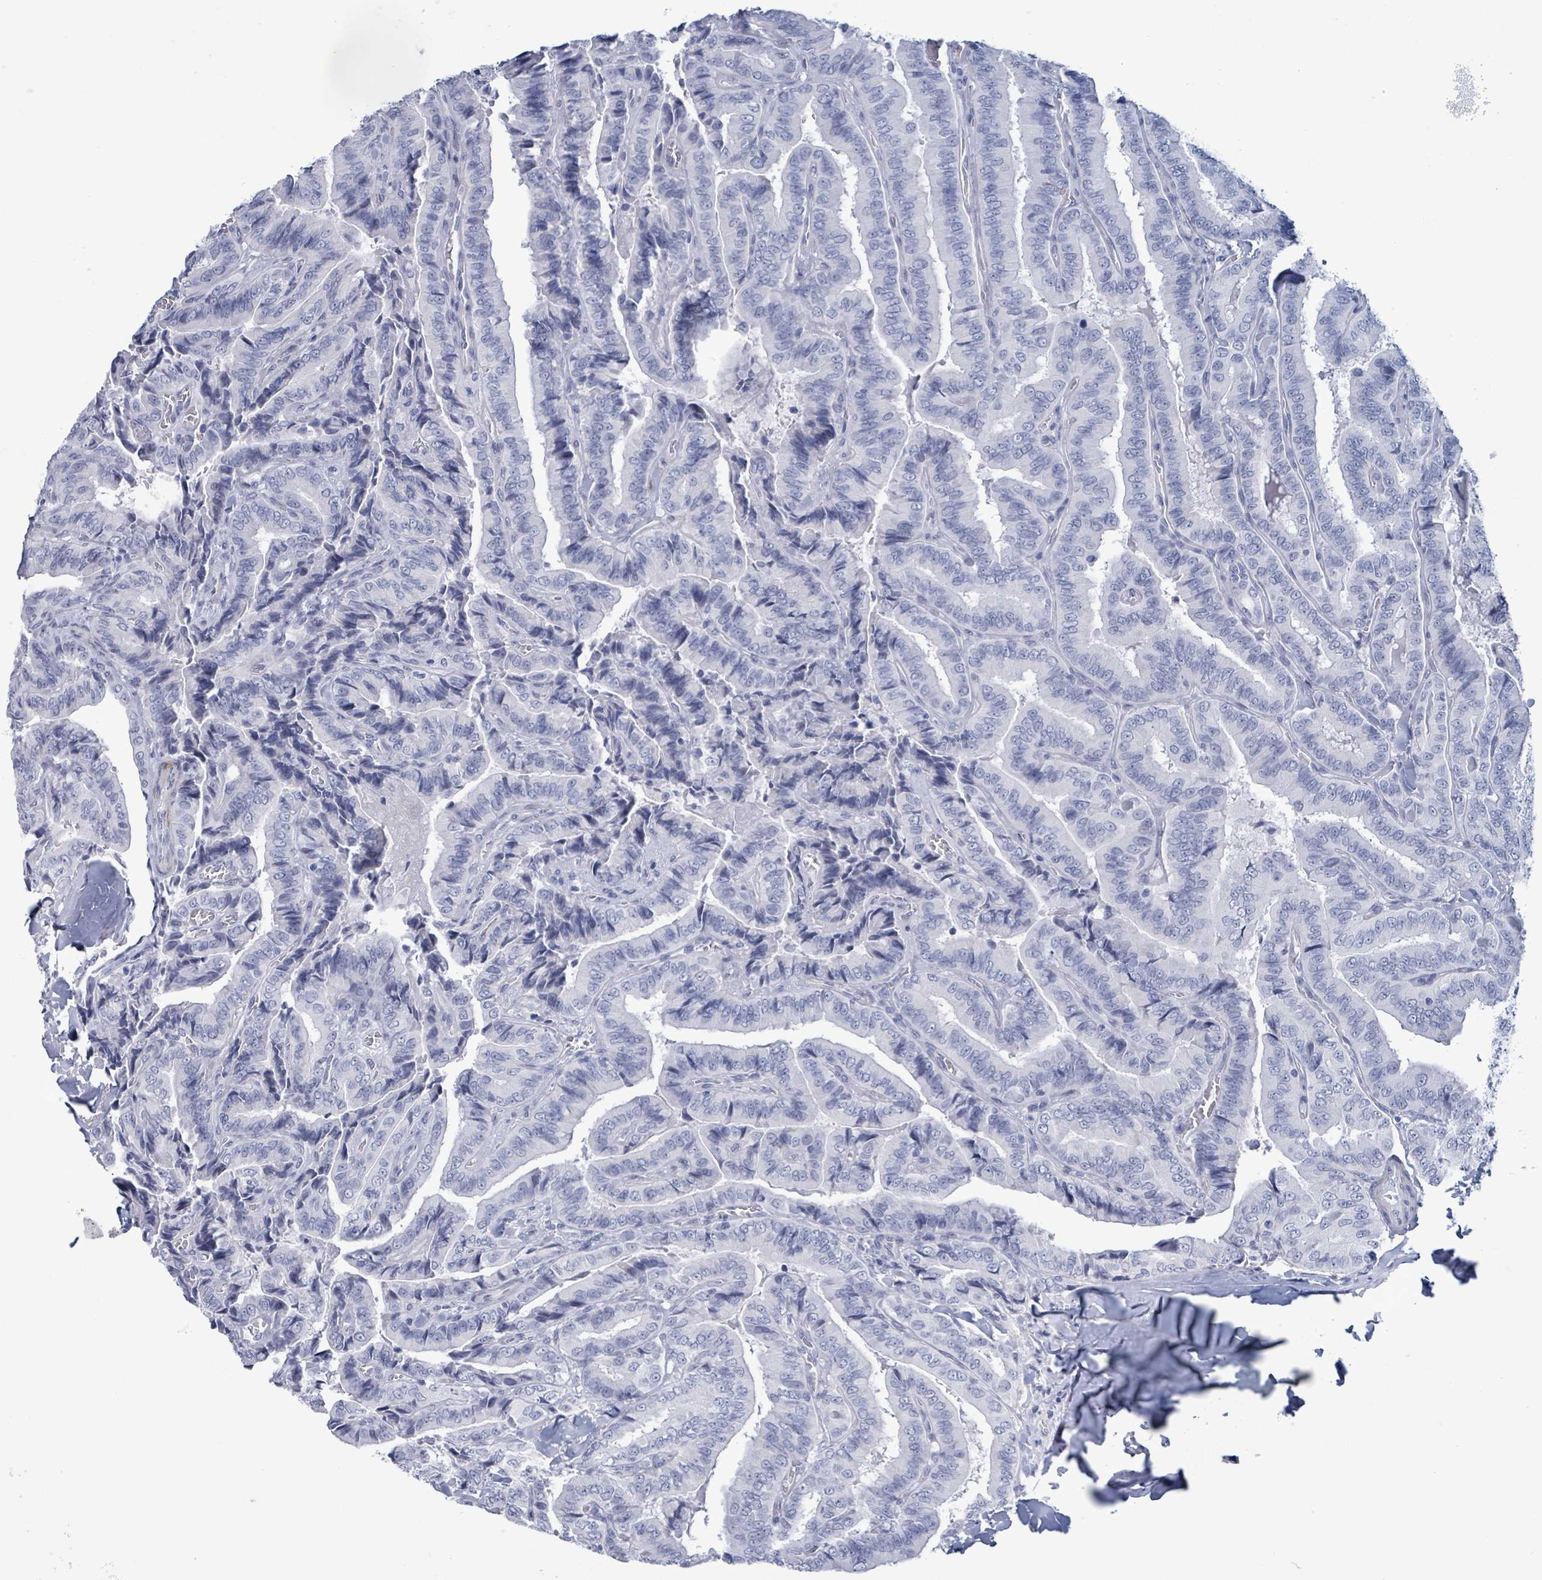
{"staining": {"intensity": "negative", "quantity": "none", "location": "none"}, "tissue": "thyroid cancer", "cell_type": "Tumor cells", "image_type": "cancer", "snomed": [{"axis": "morphology", "description": "Papillary adenocarcinoma, NOS"}, {"axis": "topography", "description": "Thyroid gland"}], "caption": "This is an IHC histopathology image of thyroid papillary adenocarcinoma. There is no expression in tumor cells.", "gene": "ZNF771", "patient": {"sex": "male", "age": 61}}